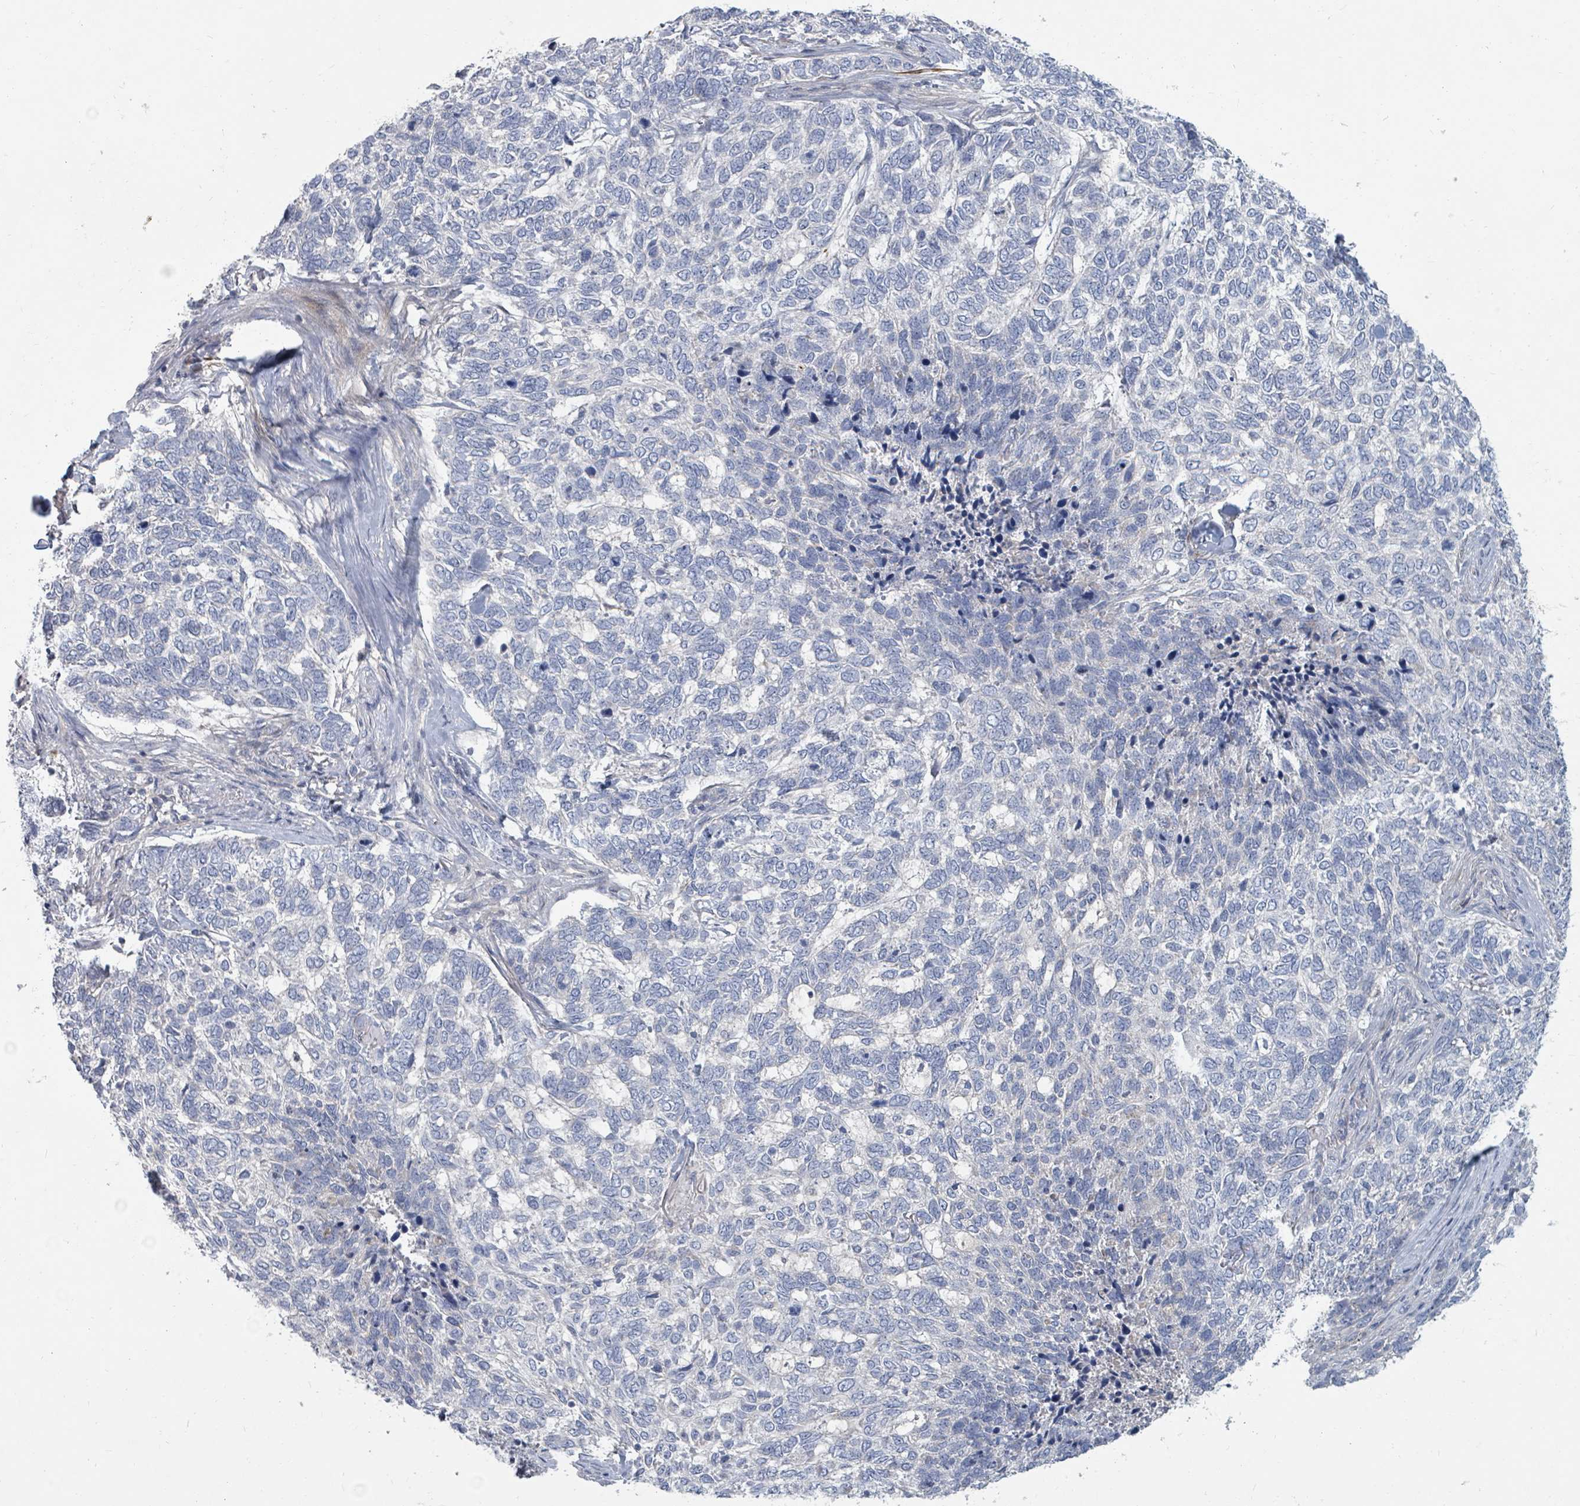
{"staining": {"intensity": "negative", "quantity": "none", "location": "none"}, "tissue": "skin cancer", "cell_type": "Tumor cells", "image_type": "cancer", "snomed": [{"axis": "morphology", "description": "Basal cell carcinoma"}, {"axis": "topography", "description": "Skin"}], "caption": "High magnification brightfield microscopy of skin cancer stained with DAB (3,3'-diaminobenzidine) (brown) and counterstained with hematoxylin (blue): tumor cells show no significant expression.", "gene": "ARGFX", "patient": {"sex": "female", "age": 65}}